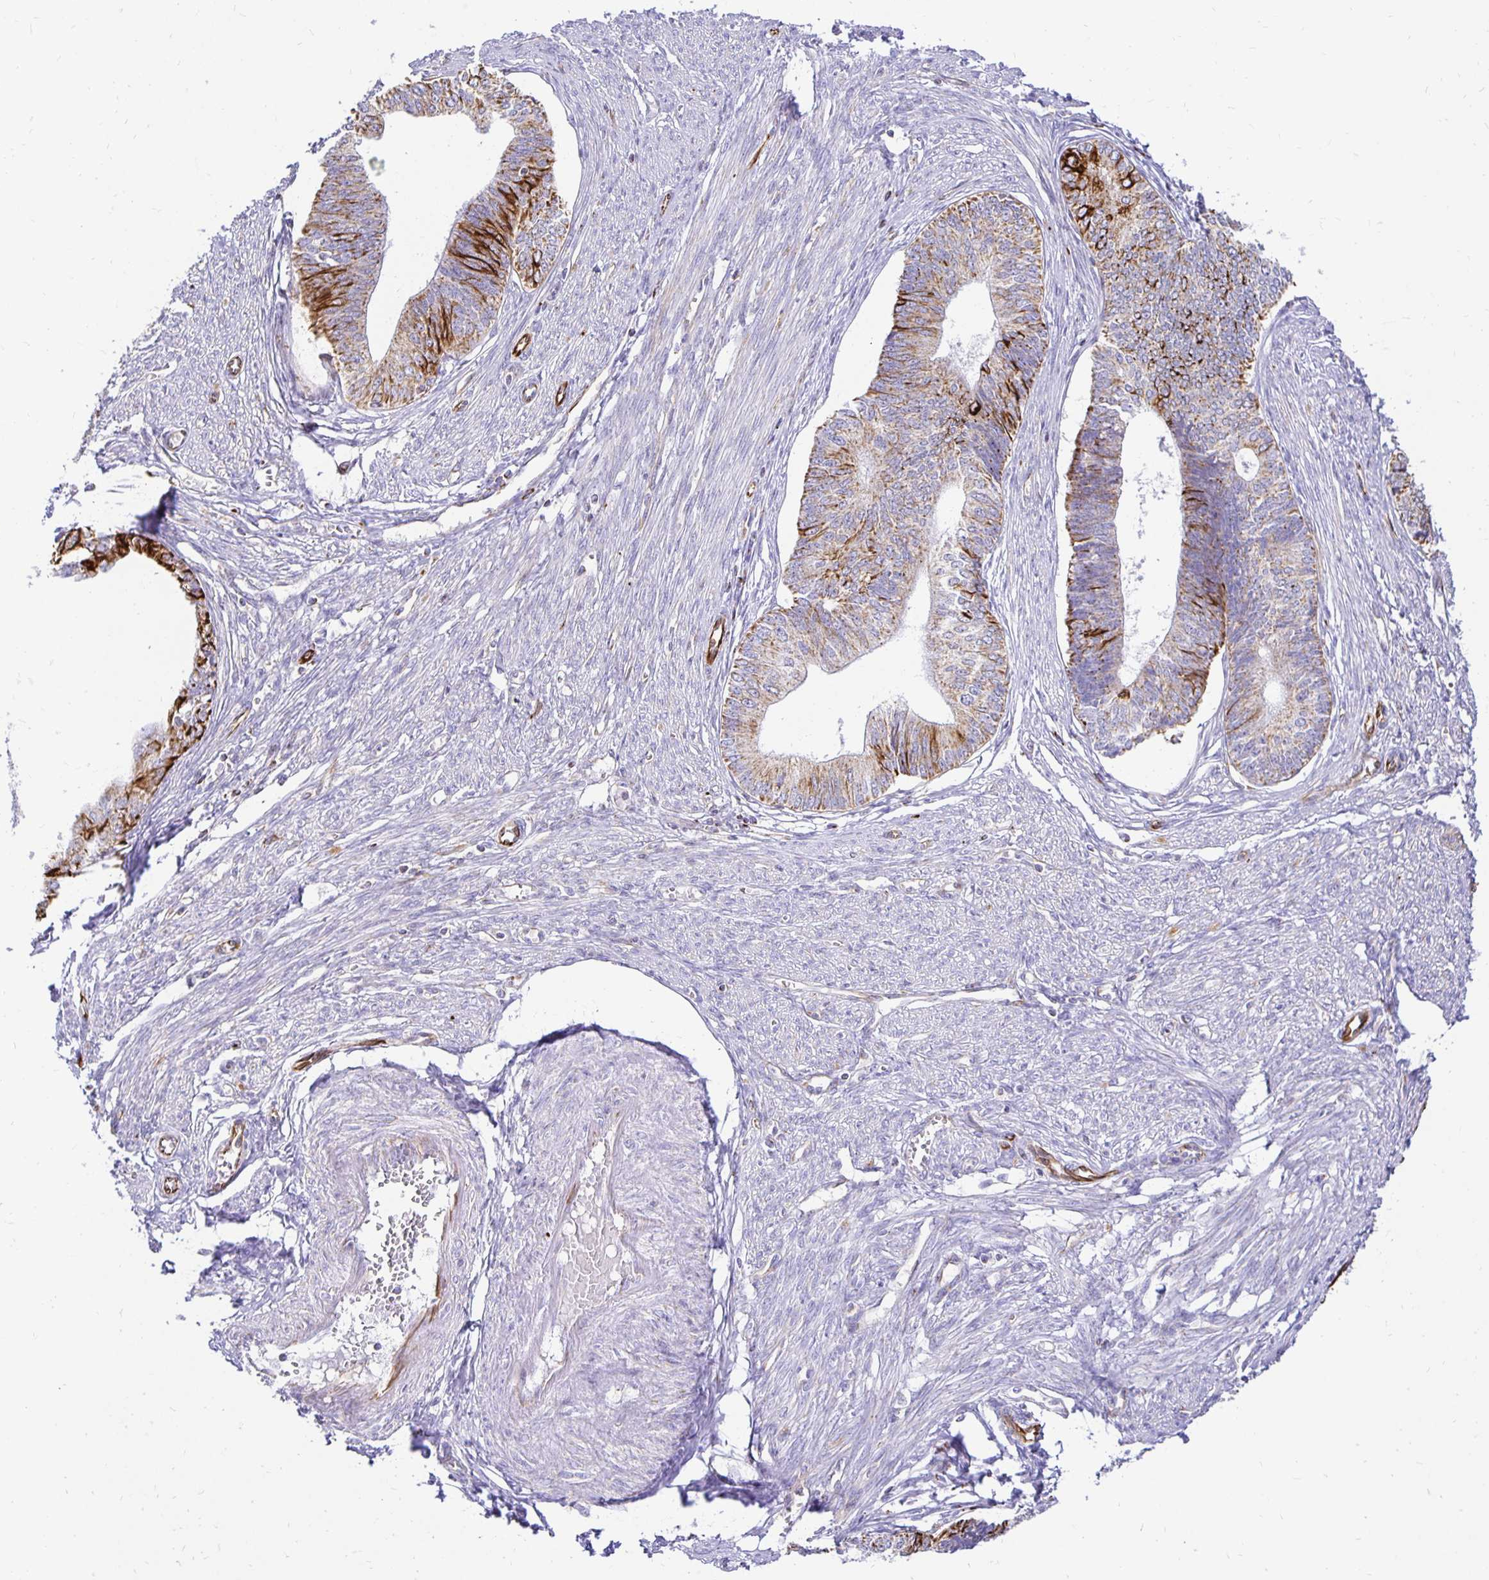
{"staining": {"intensity": "strong", "quantity": "<25%", "location": "cytoplasmic/membranous"}, "tissue": "endometrial cancer", "cell_type": "Tumor cells", "image_type": "cancer", "snomed": [{"axis": "morphology", "description": "Adenocarcinoma, NOS"}, {"axis": "topography", "description": "Endometrium"}], "caption": "Immunohistochemical staining of human adenocarcinoma (endometrial) reveals strong cytoplasmic/membranous protein staining in approximately <25% of tumor cells. (IHC, brightfield microscopy, high magnification).", "gene": "PLAAT2", "patient": {"sex": "female", "age": 68}}